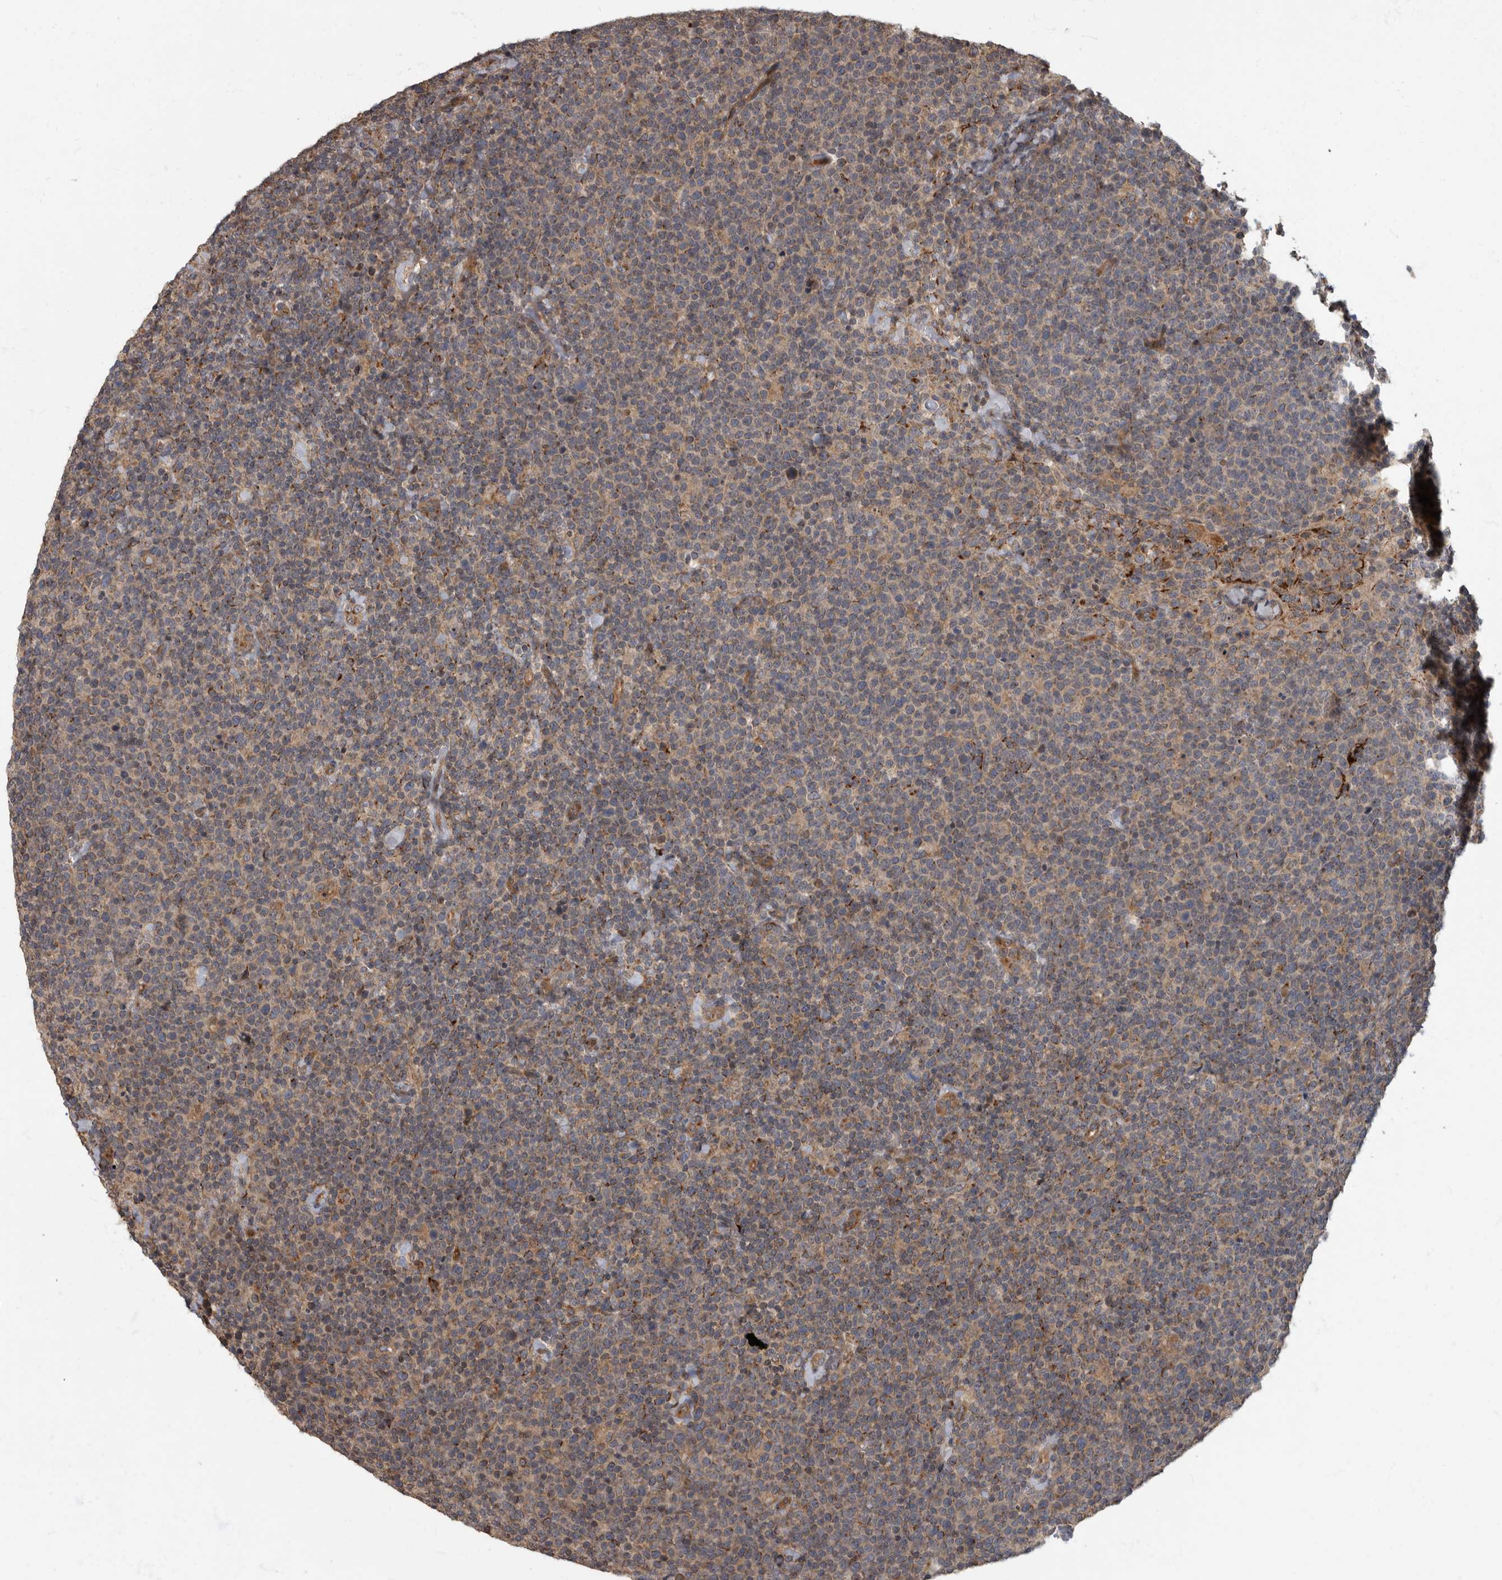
{"staining": {"intensity": "weak", "quantity": ">75%", "location": "cytoplasmic/membranous"}, "tissue": "lymphoma", "cell_type": "Tumor cells", "image_type": "cancer", "snomed": [{"axis": "morphology", "description": "Malignant lymphoma, non-Hodgkin's type, High grade"}, {"axis": "topography", "description": "Lymph node"}], "caption": "A brown stain highlights weak cytoplasmic/membranous positivity of a protein in human high-grade malignant lymphoma, non-Hodgkin's type tumor cells. (DAB IHC with brightfield microscopy, high magnification).", "gene": "IQCK", "patient": {"sex": "male", "age": 61}}